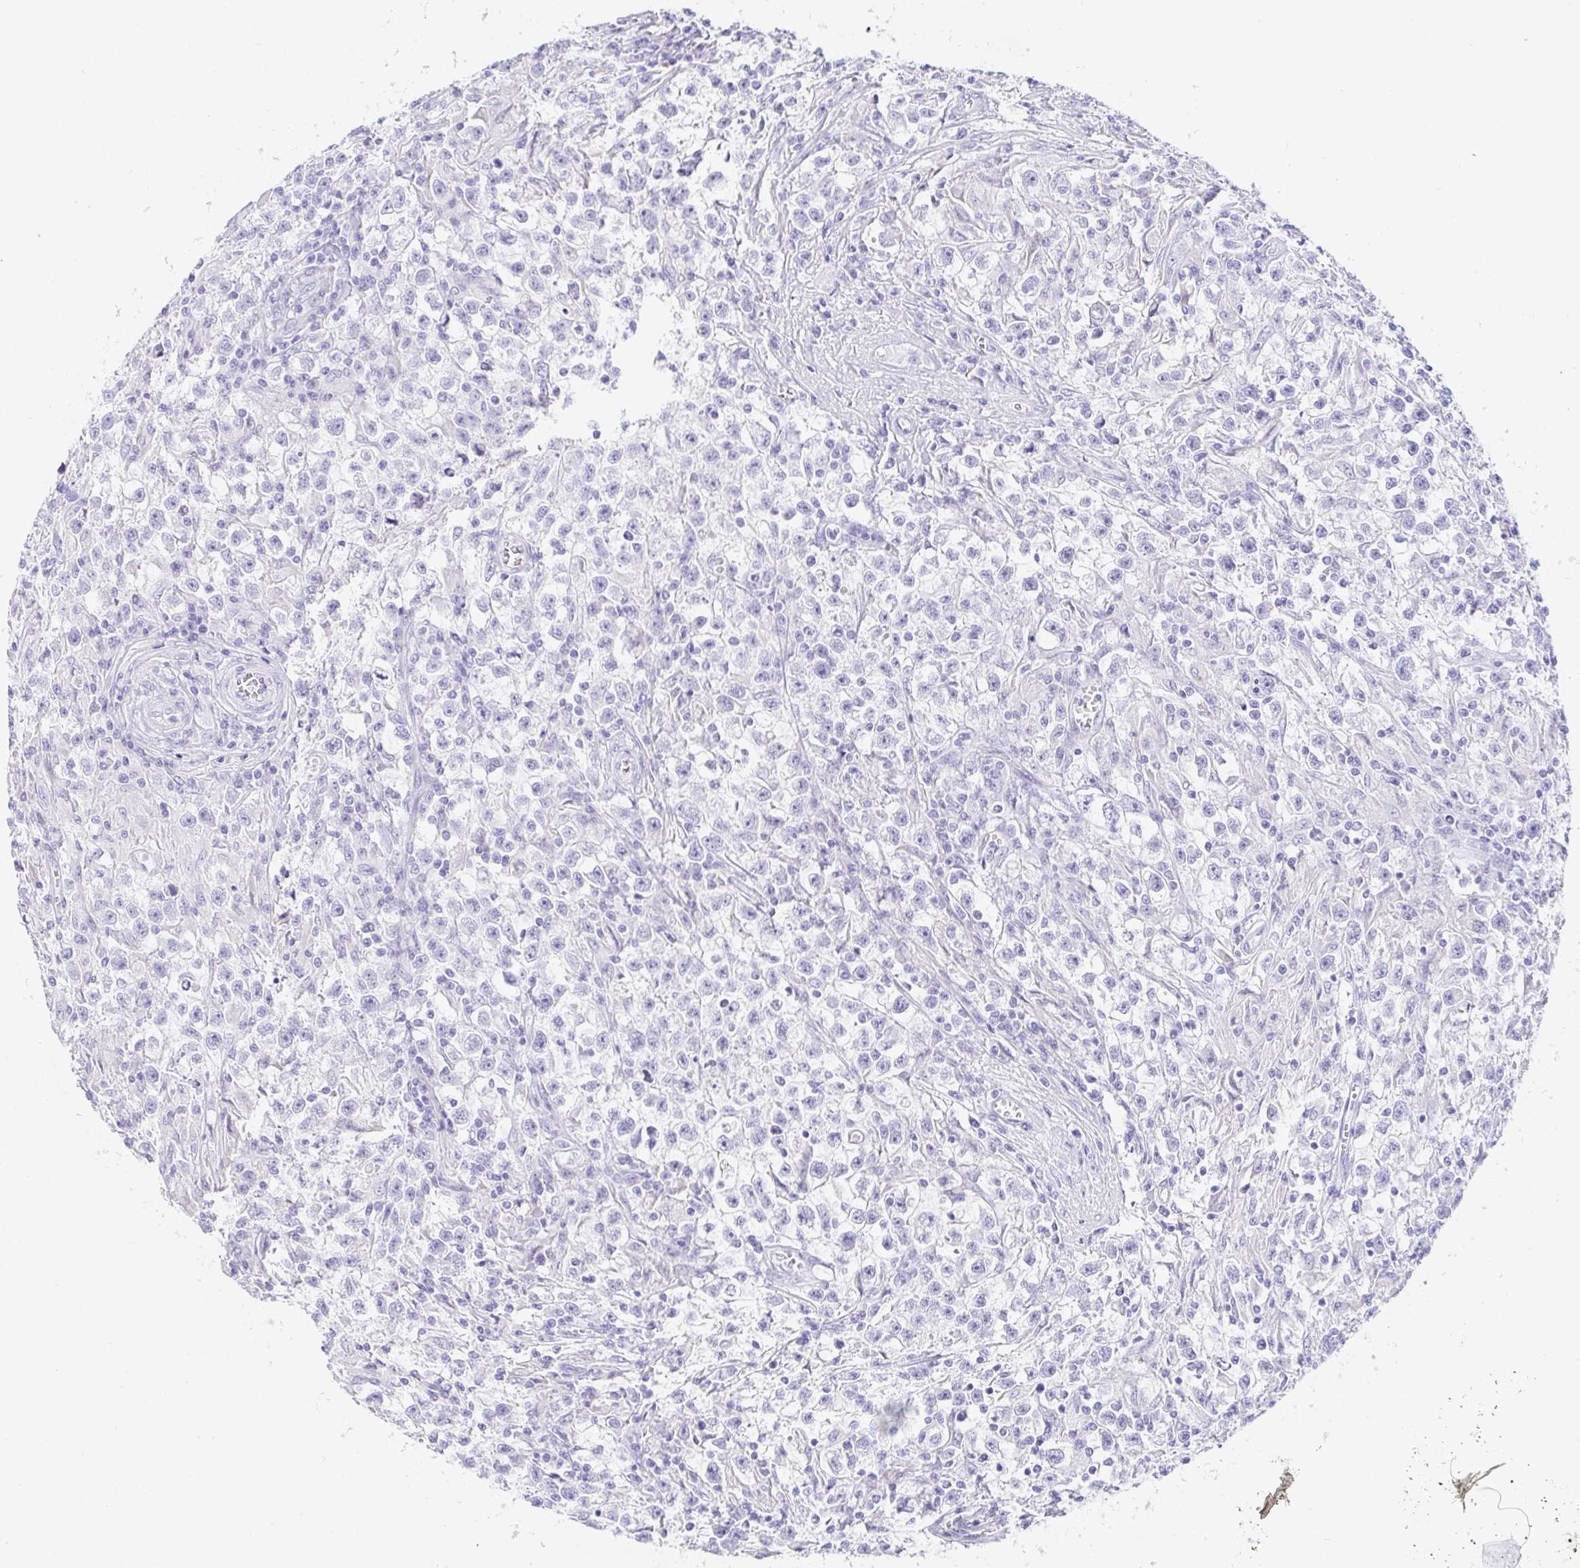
{"staining": {"intensity": "negative", "quantity": "none", "location": "none"}, "tissue": "testis cancer", "cell_type": "Tumor cells", "image_type": "cancer", "snomed": [{"axis": "morphology", "description": "Seminoma, NOS"}, {"axis": "topography", "description": "Testis"}], "caption": "Protein analysis of testis seminoma demonstrates no significant staining in tumor cells. (DAB immunohistochemistry (IHC), high magnification).", "gene": "PAX8", "patient": {"sex": "male", "age": 31}}